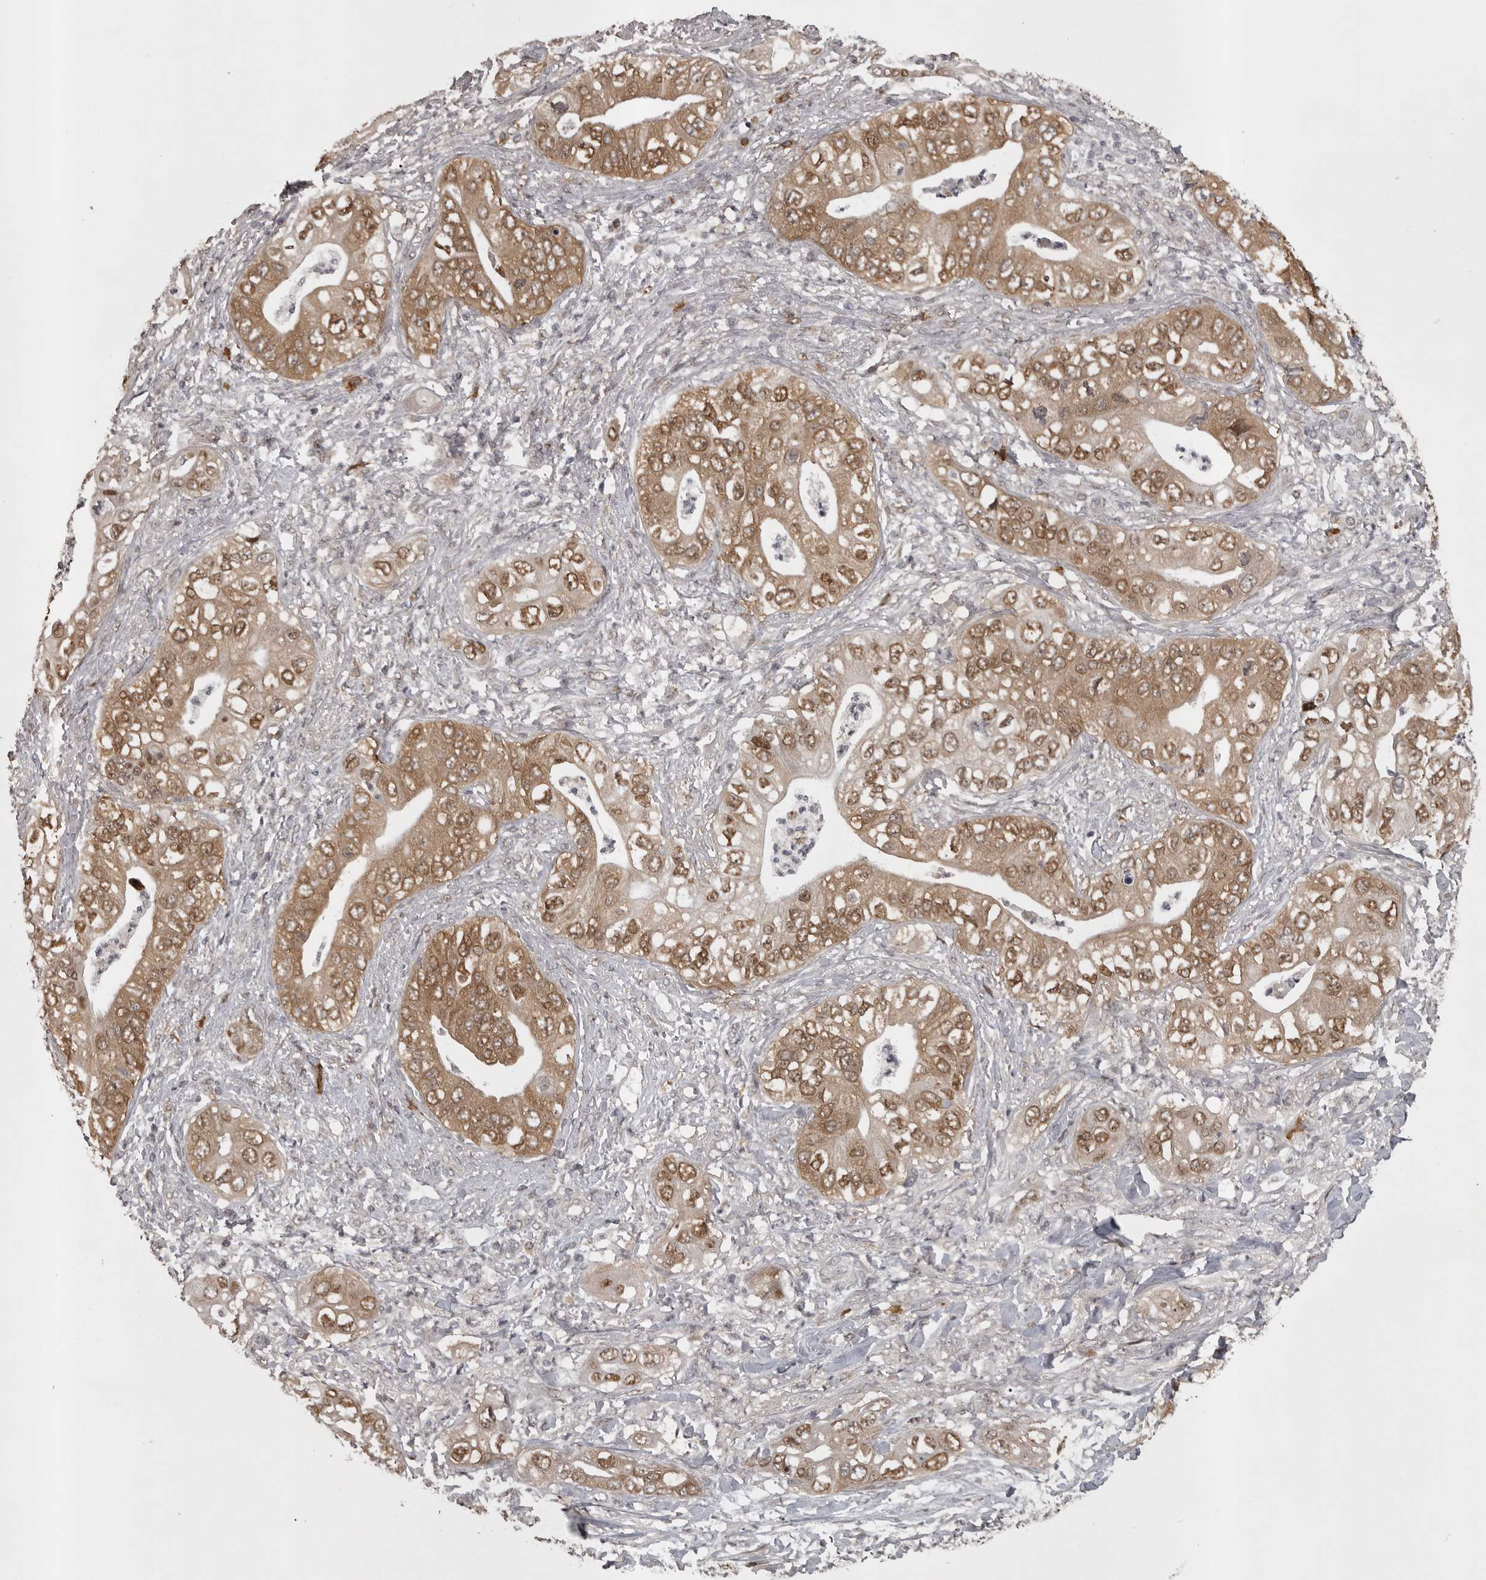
{"staining": {"intensity": "moderate", "quantity": ">75%", "location": "cytoplasmic/membranous,nuclear"}, "tissue": "pancreatic cancer", "cell_type": "Tumor cells", "image_type": "cancer", "snomed": [{"axis": "morphology", "description": "Adenocarcinoma, NOS"}, {"axis": "topography", "description": "Pancreas"}], "caption": "Pancreatic adenocarcinoma stained for a protein (brown) displays moderate cytoplasmic/membranous and nuclear positive expression in about >75% of tumor cells.", "gene": "SNX16", "patient": {"sex": "female", "age": 78}}